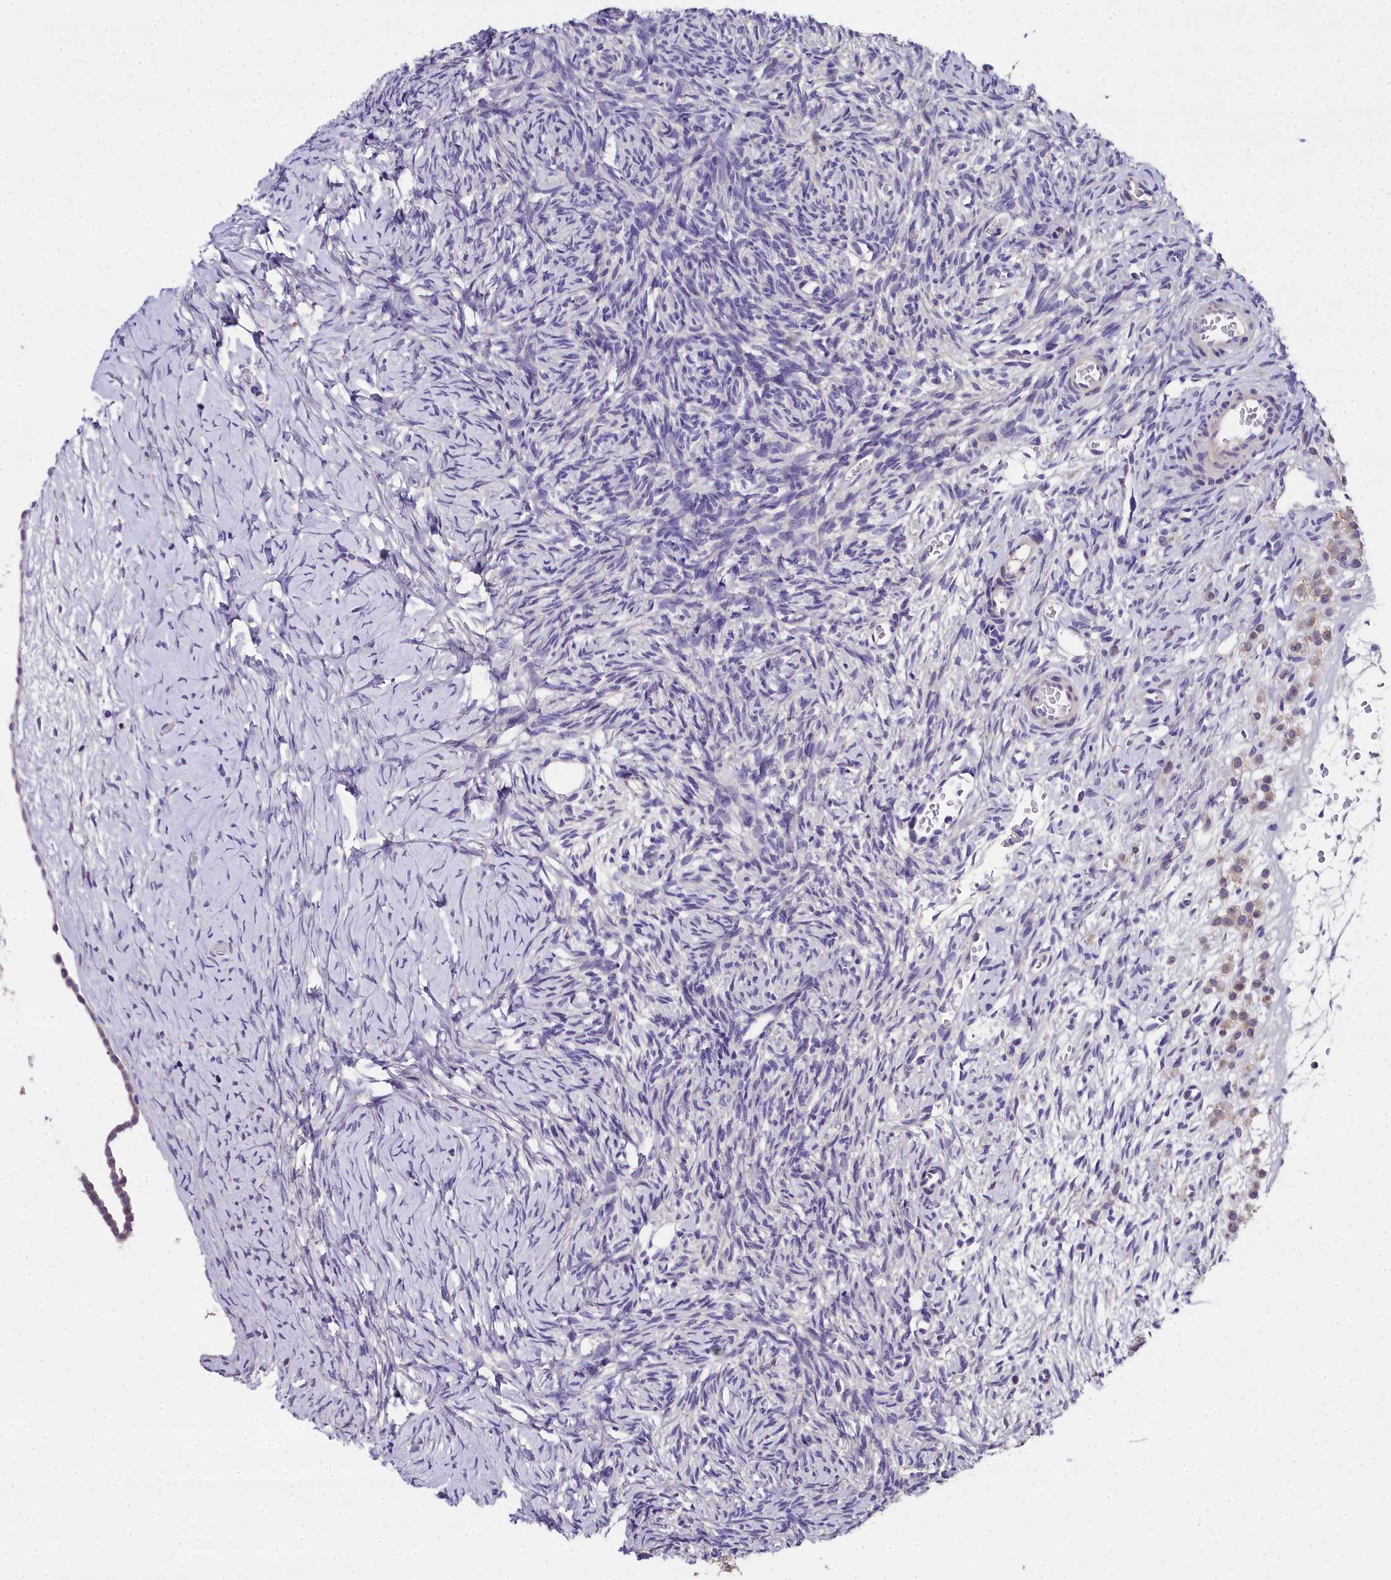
{"staining": {"intensity": "negative", "quantity": "none", "location": "none"}, "tissue": "ovary", "cell_type": "Ovarian stroma cells", "image_type": "normal", "snomed": [{"axis": "morphology", "description": "Normal tissue, NOS"}, {"axis": "topography", "description": "Ovary"}], "caption": "Ovarian stroma cells are negative for brown protein staining in normal ovary. The staining was performed using DAB to visualize the protein expression in brown, while the nuclei were stained in blue with hematoxylin (Magnification: 20x).", "gene": "NT5M", "patient": {"sex": "female", "age": 39}}